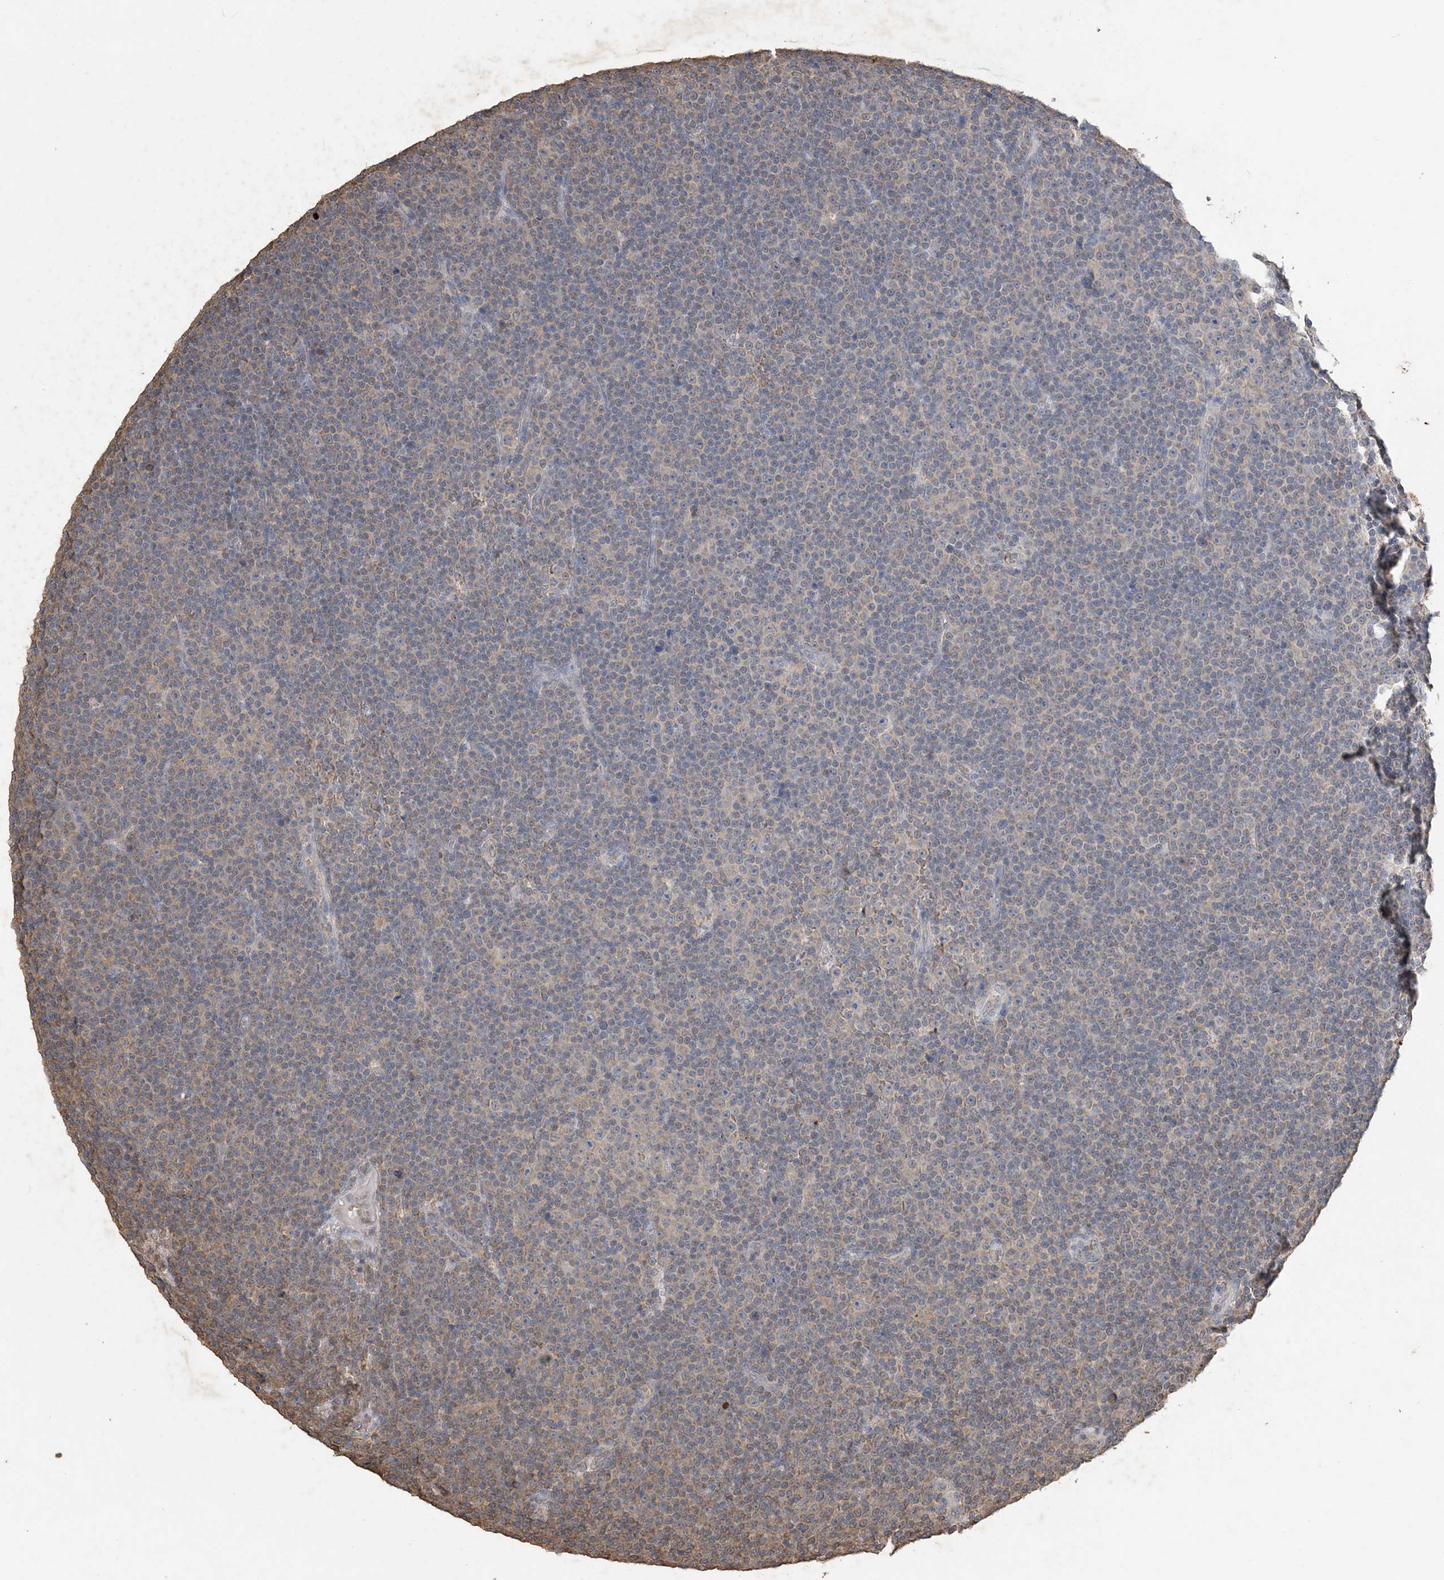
{"staining": {"intensity": "negative", "quantity": "none", "location": "none"}, "tissue": "lymphoma", "cell_type": "Tumor cells", "image_type": "cancer", "snomed": [{"axis": "morphology", "description": "Malignant lymphoma, non-Hodgkin's type, Low grade"}, {"axis": "topography", "description": "Lymph node"}], "caption": "Immunohistochemistry (IHC) of lymphoma reveals no positivity in tumor cells.", "gene": "HPS4", "patient": {"sex": "female", "age": 67}}